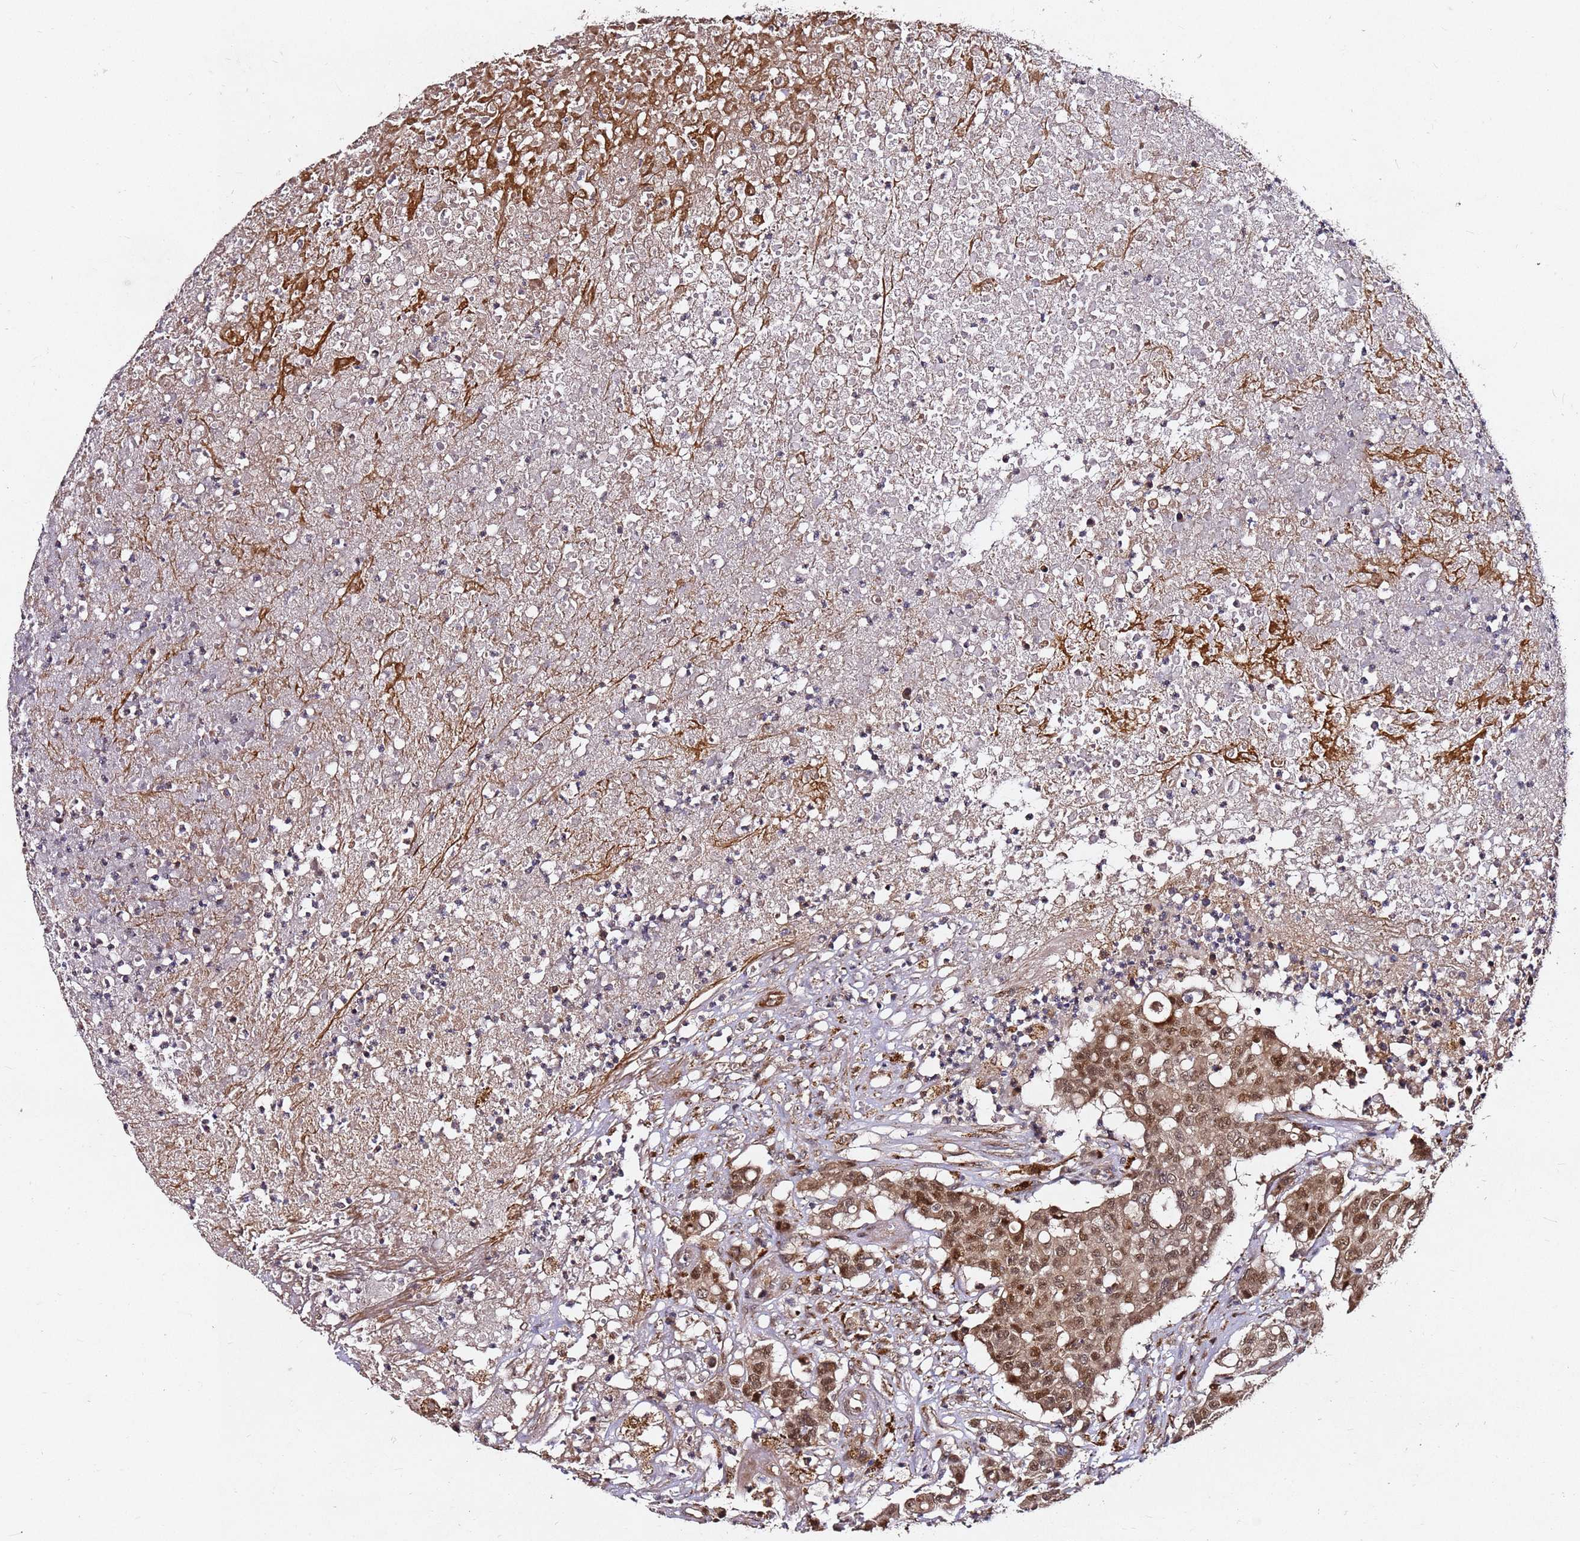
{"staining": {"intensity": "moderate", "quantity": ">75%", "location": "cytoplasmic/membranous,nuclear"}, "tissue": "colorectal cancer", "cell_type": "Tumor cells", "image_type": "cancer", "snomed": [{"axis": "morphology", "description": "Adenocarcinoma, NOS"}, {"axis": "topography", "description": "Colon"}], "caption": "Adenocarcinoma (colorectal) tissue demonstrates moderate cytoplasmic/membranous and nuclear positivity in approximately >75% of tumor cells The protein is shown in brown color, while the nuclei are stained blue.", "gene": "ALG11", "patient": {"sex": "male", "age": 51}}